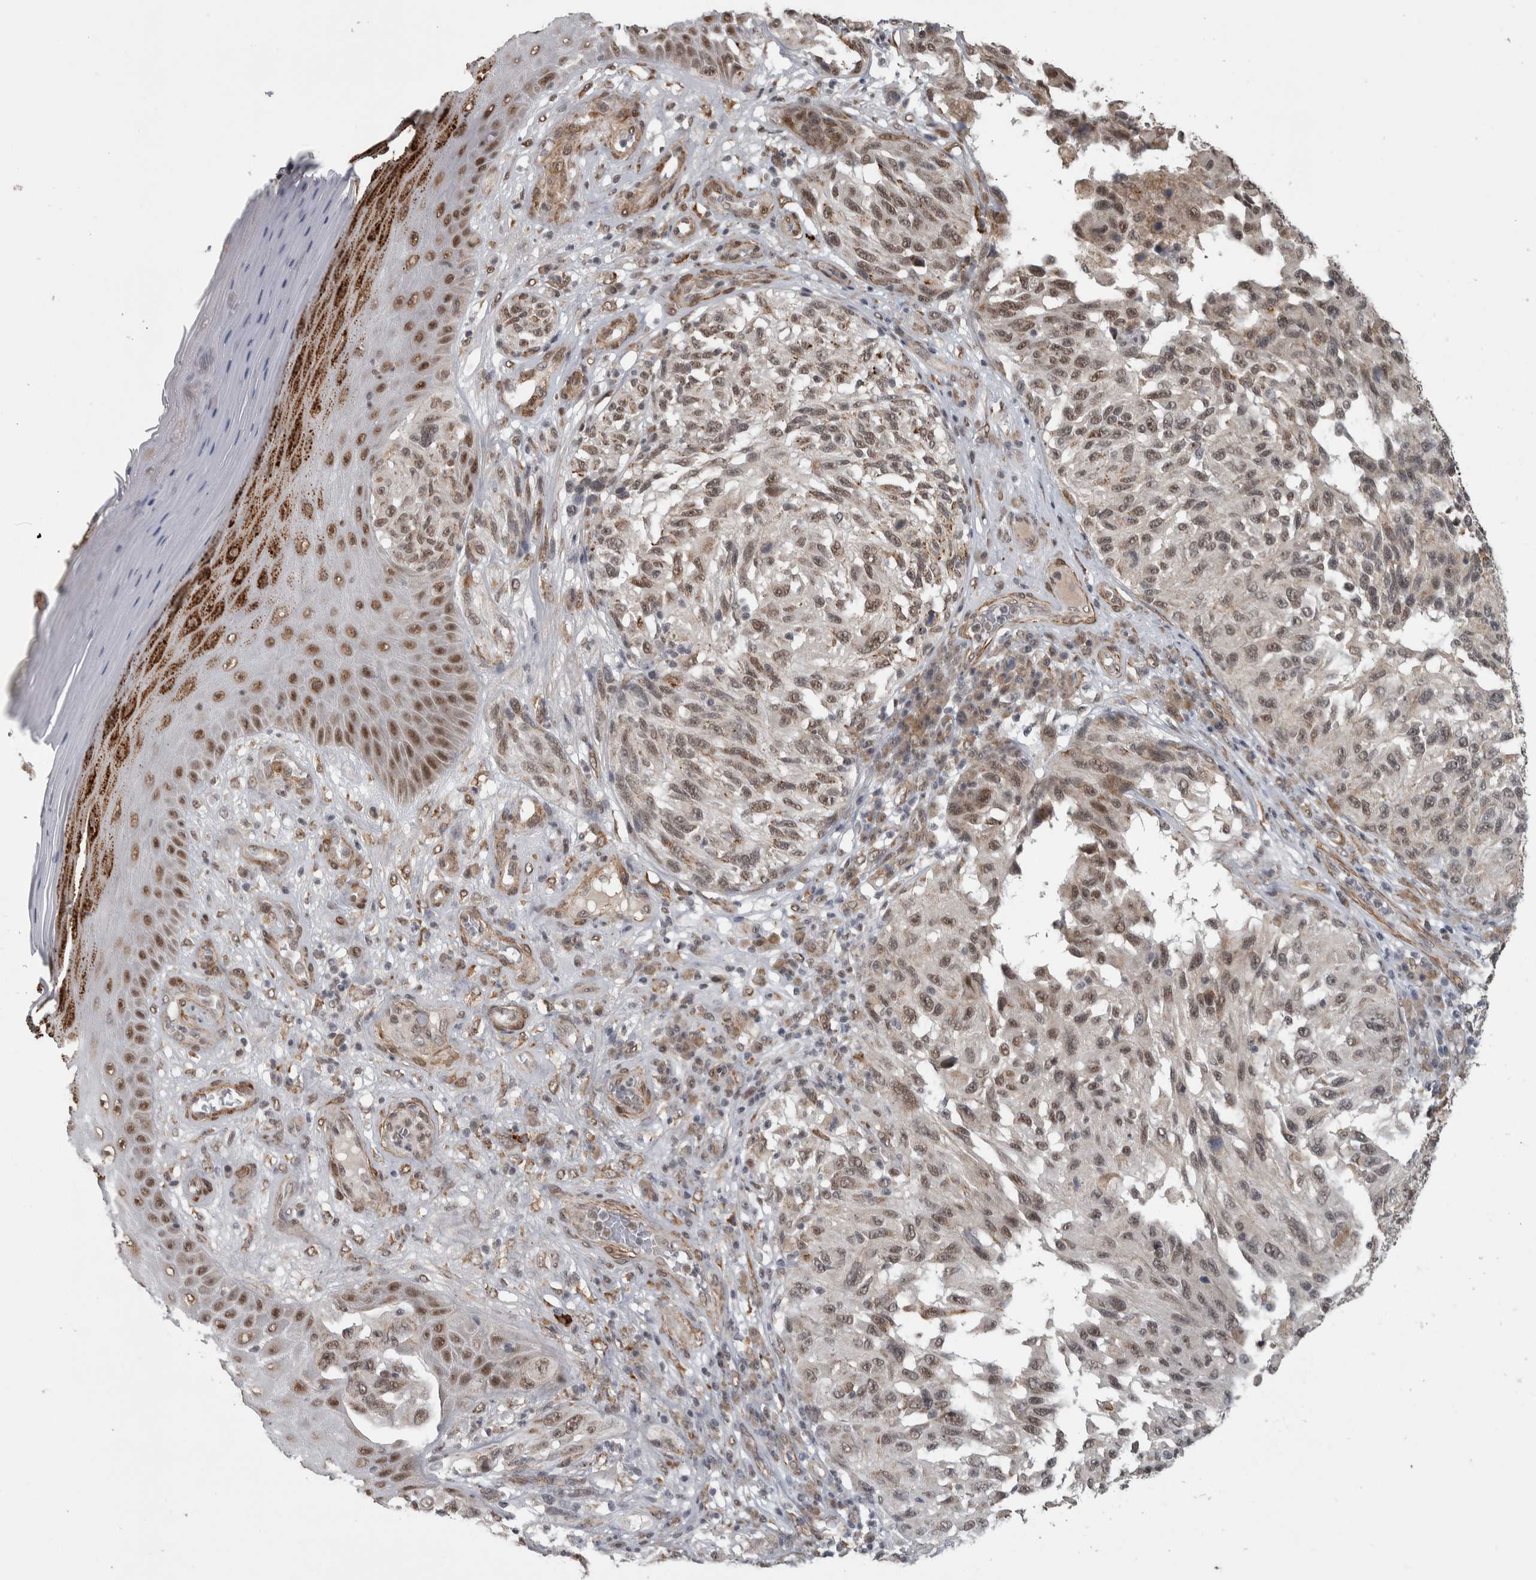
{"staining": {"intensity": "weak", "quantity": ">75%", "location": "nuclear"}, "tissue": "melanoma", "cell_type": "Tumor cells", "image_type": "cancer", "snomed": [{"axis": "morphology", "description": "Malignant melanoma, NOS"}, {"axis": "topography", "description": "Skin"}], "caption": "A brown stain highlights weak nuclear positivity of a protein in human melanoma tumor cells.", "gene": "DDX42", "patient": {"sex": "female", "age": 73}}